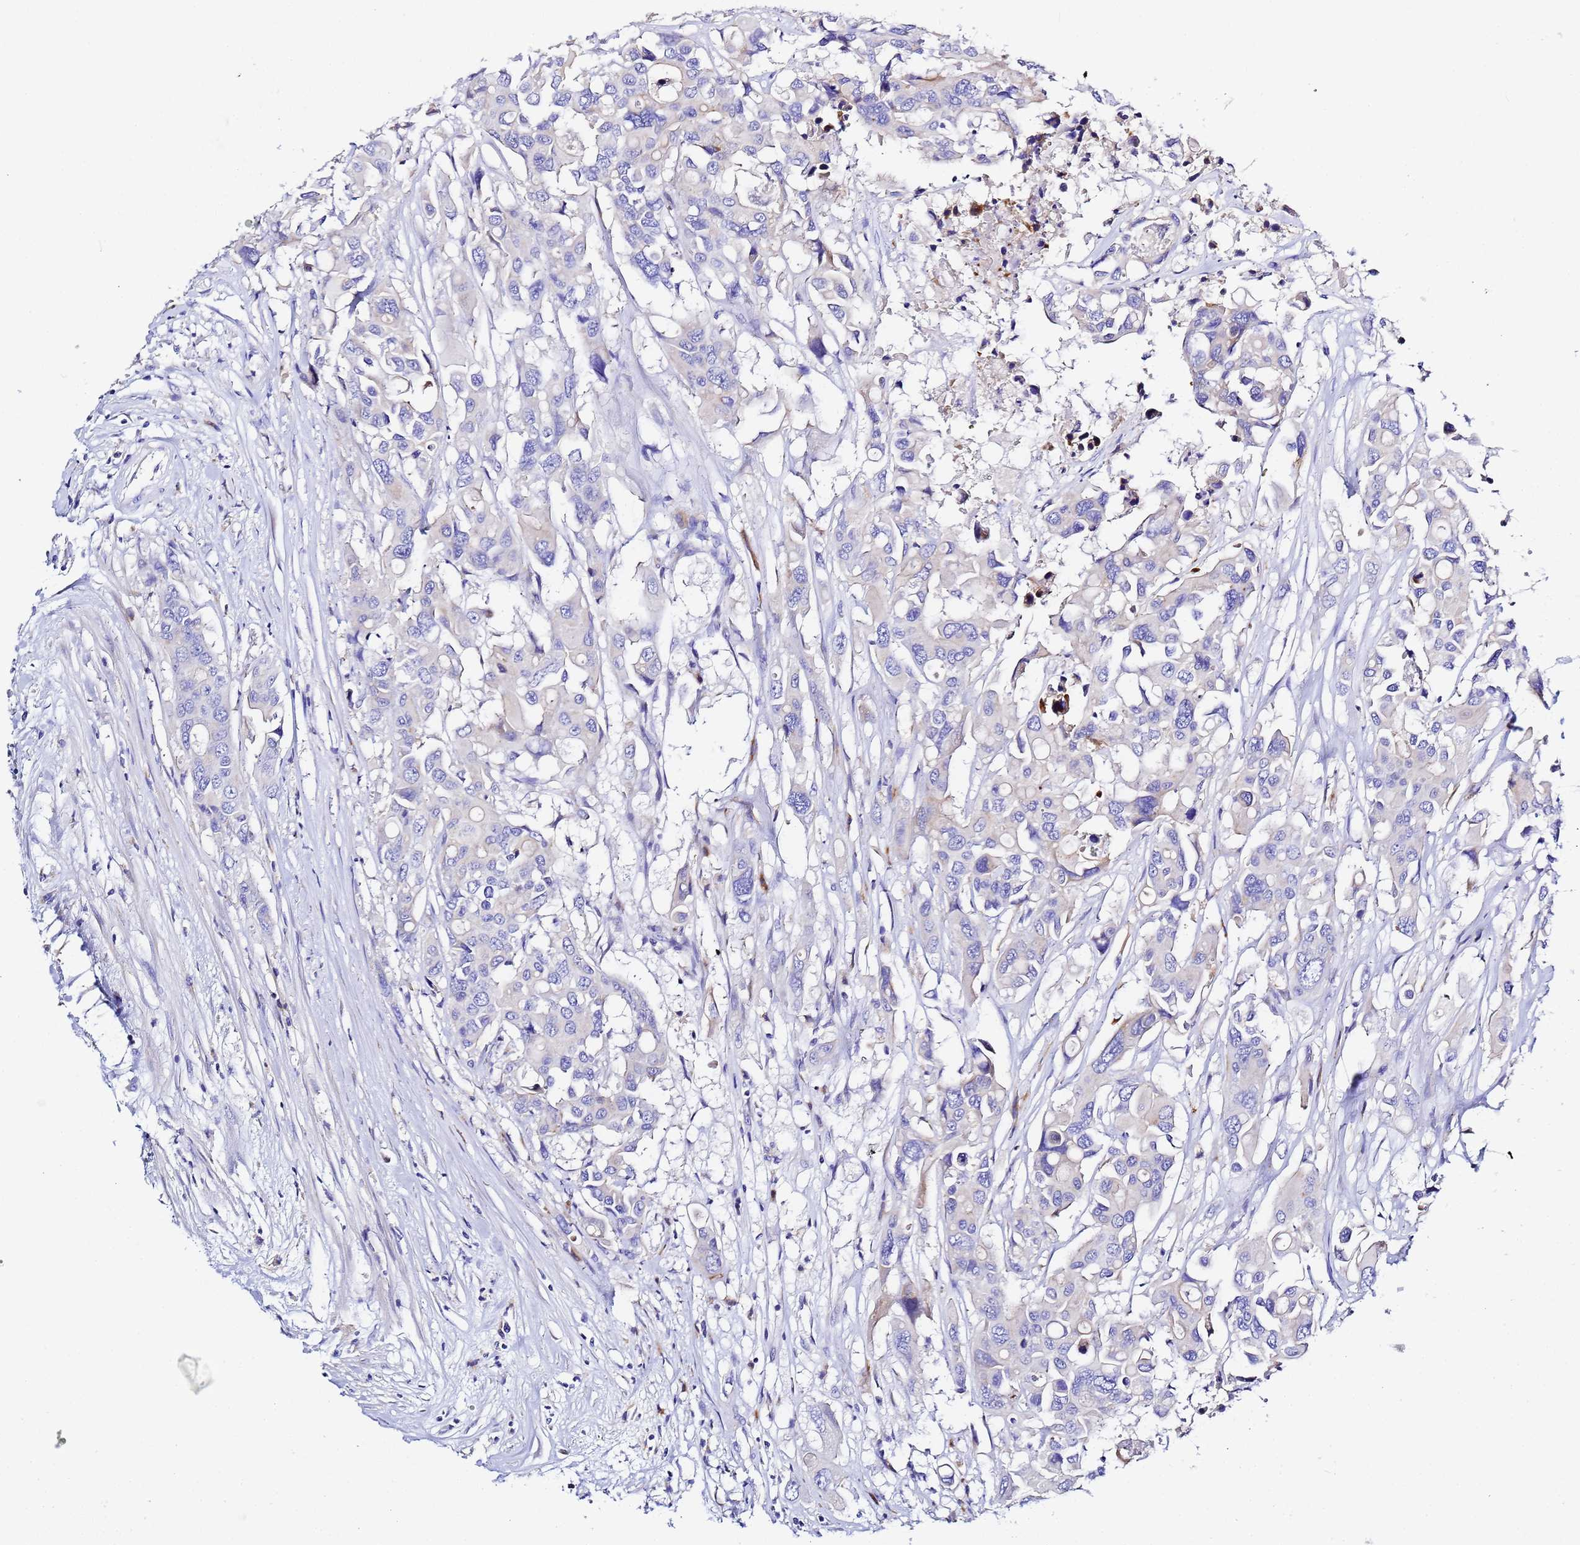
{"staining": {"intensity": "weak", "quantity": "<25%", "location": "cytoplasmic/membranous"}, "tissue": "colorectal cancer", "cell_type": "Tumor cells", "image_type": "cancer", "snomed": [{"axis": "morphology", "description": "Adenocarcinoma, NOS"}, {"axis": "topography", "description": "Colon"}], "caption": "Tumor cells show no significant protein staining in colorectal cancer.", "gene": "VTI1B", "patient": {"sex": "male", "age": 77}}